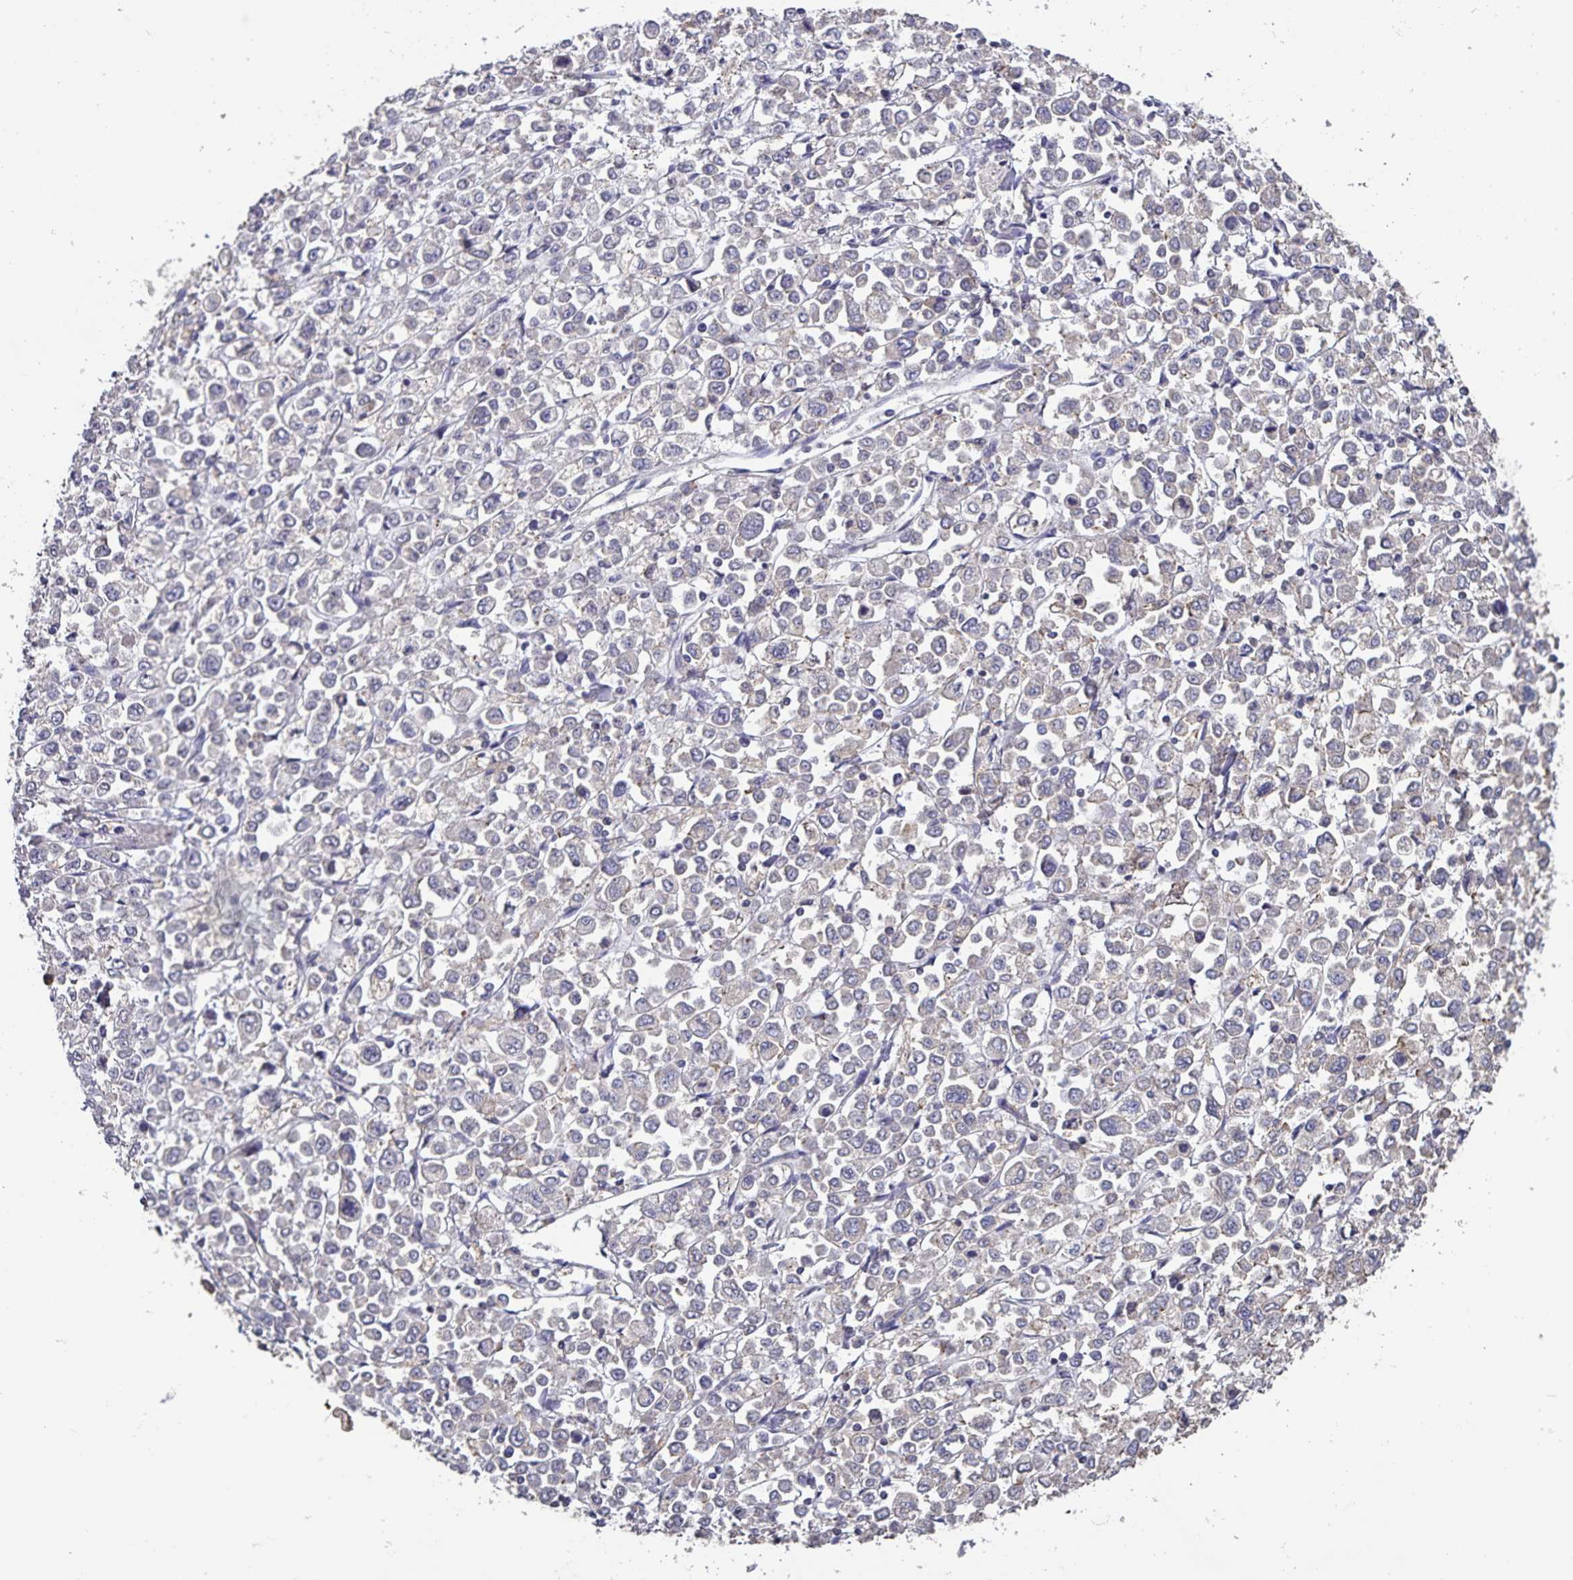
{"staining": {"intensity": "weak", "quantity": "25%-75%", "location": "cytoplasmic/membranous"}, "tissue": "stomach cancer", "cell_type": "Tumor cells", "image_type": "cancer", "snomed": [{"axis": "morphology", "description": "Adenocarcinoma, NOS"}, {"axis": "topography", "description": "Stomach, upper"}], "caption": "High-power microscopy captured an IHC image of stomach cancer (adenocarcinoma), revealing weak cytoplasmic/membranous staining in approximately 25%-75% of tumor cells. The staining was performed using DAB (3,3'-diaminobenzidine), with brown indicating positive protein expression. Nuclei are stained blue with hematoxylin.", "gene": "FBXL16", "patient": {"sex": "male", "age": 70}}